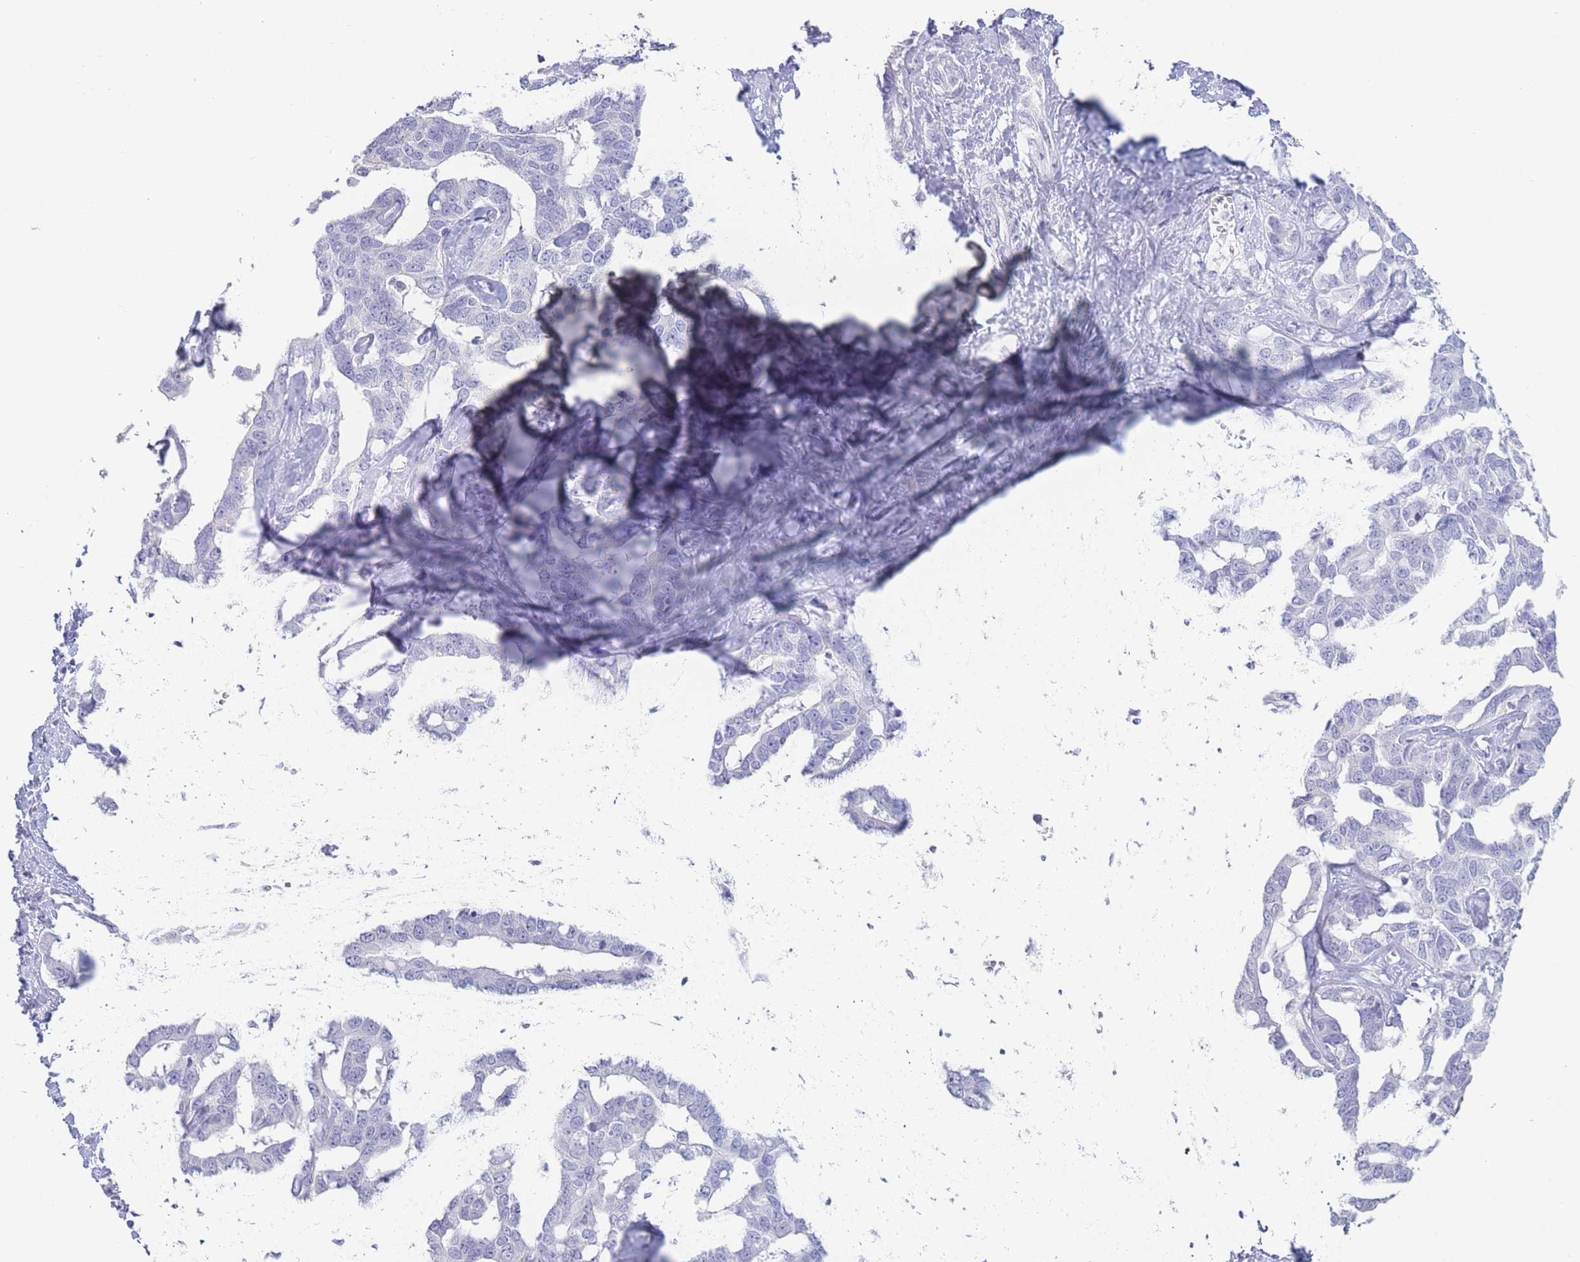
{"staining": {"intensity": "negative", "quantity": "none", "location": "none"}, "tissue": "liver cancer", "cell_type": "Tumor cells", "image_type": "cancer", "snomed": [{"axis": "morphology", "description": "Cholangiocarcinoma"}, {"axis": "topography", "description": "Liver"}], "caption": "DAB immunohistochemical staining of human liver cancer (cholangiocarcinoma) reveals no significant expression in tumor cells.", "gene": "CD37", "patient": {"sex": "male", "age": 59}}